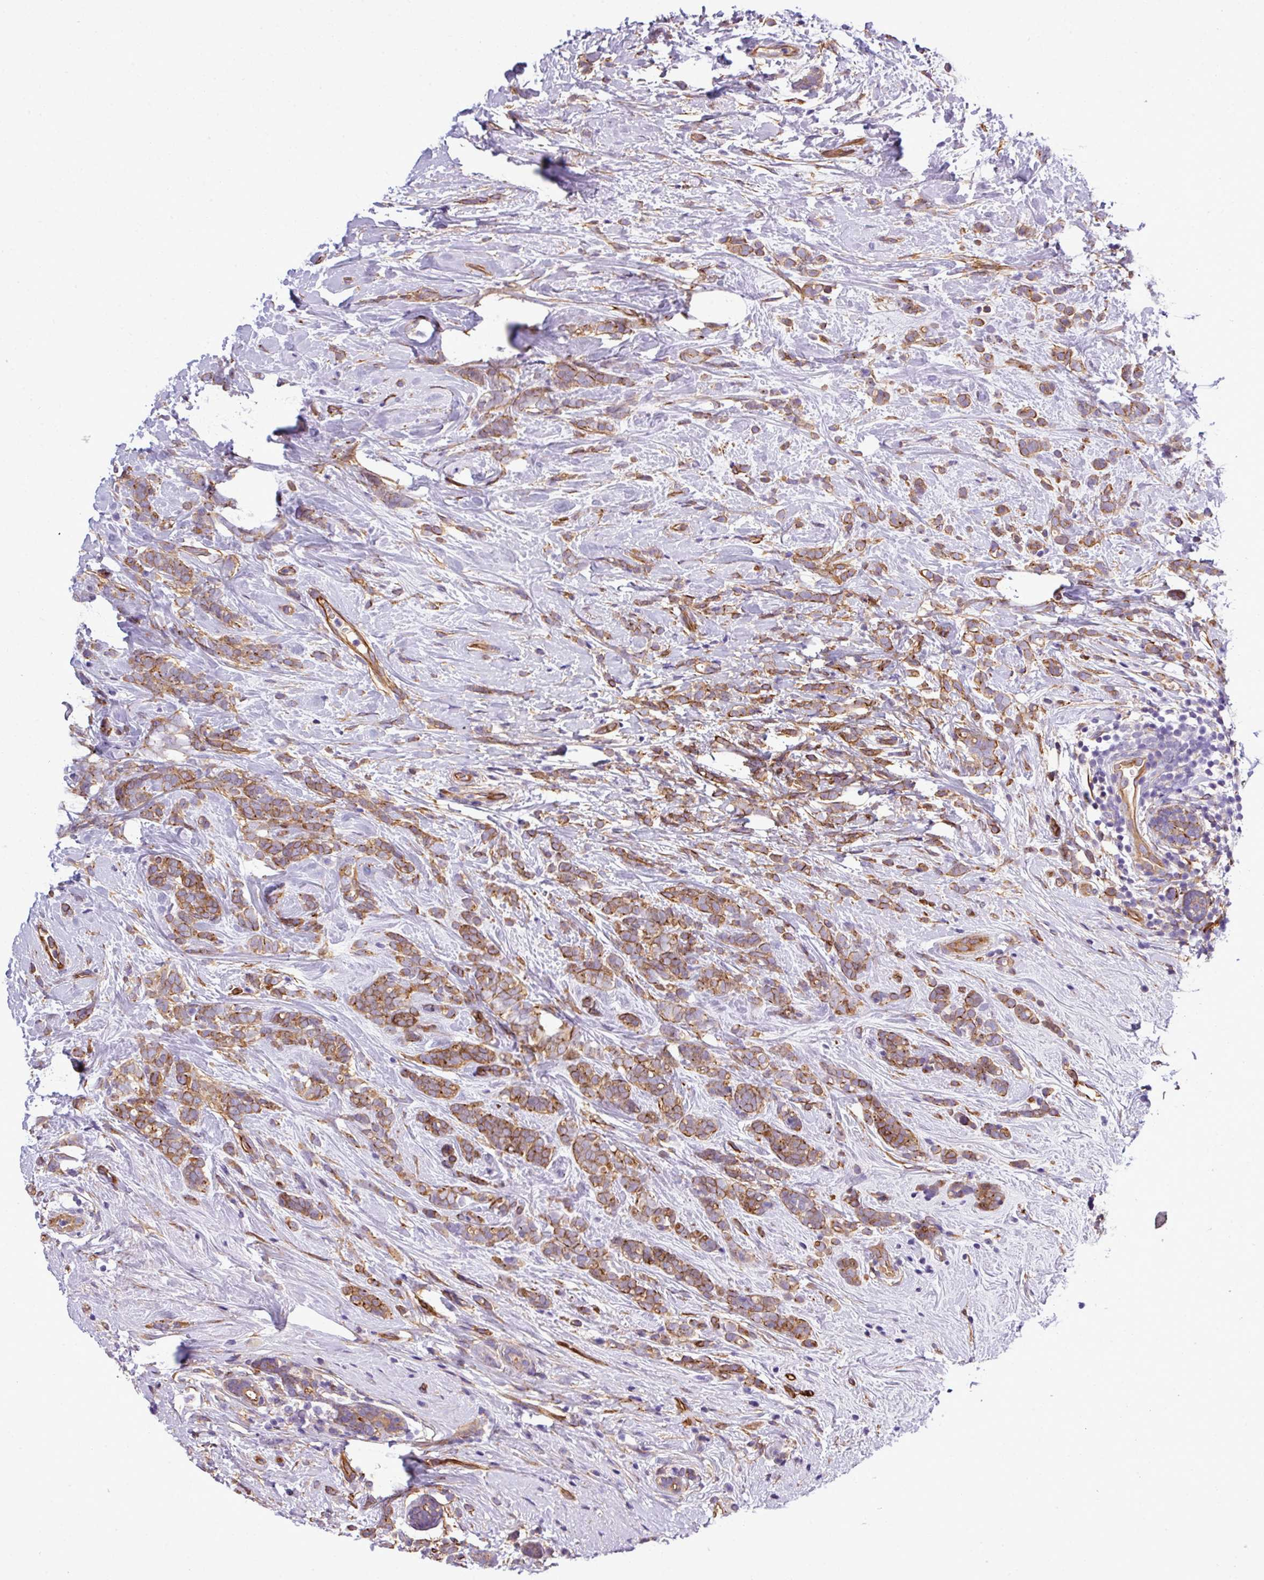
{"staining": {"intensity": "moderate", "quantity": ">75%", "location": "cytoplasmic/membranous"}, "tissue": "breast cancer", "cell_type": "Tumor cells", "image_type": "cancer", "snomed": [{"axis": "morphology", "description": "Lobular carcinoma"}, {"axis": "topography", "description": "Breast"}], "caption": "Human lobular carcinoma (breast) stained for a protein (brown) shows moderate cytoplasmic/membranous positive expression in about >75% of tumor cells.", "gene": "PARD6A", "patient": {"sex": "female", "age": 58}}